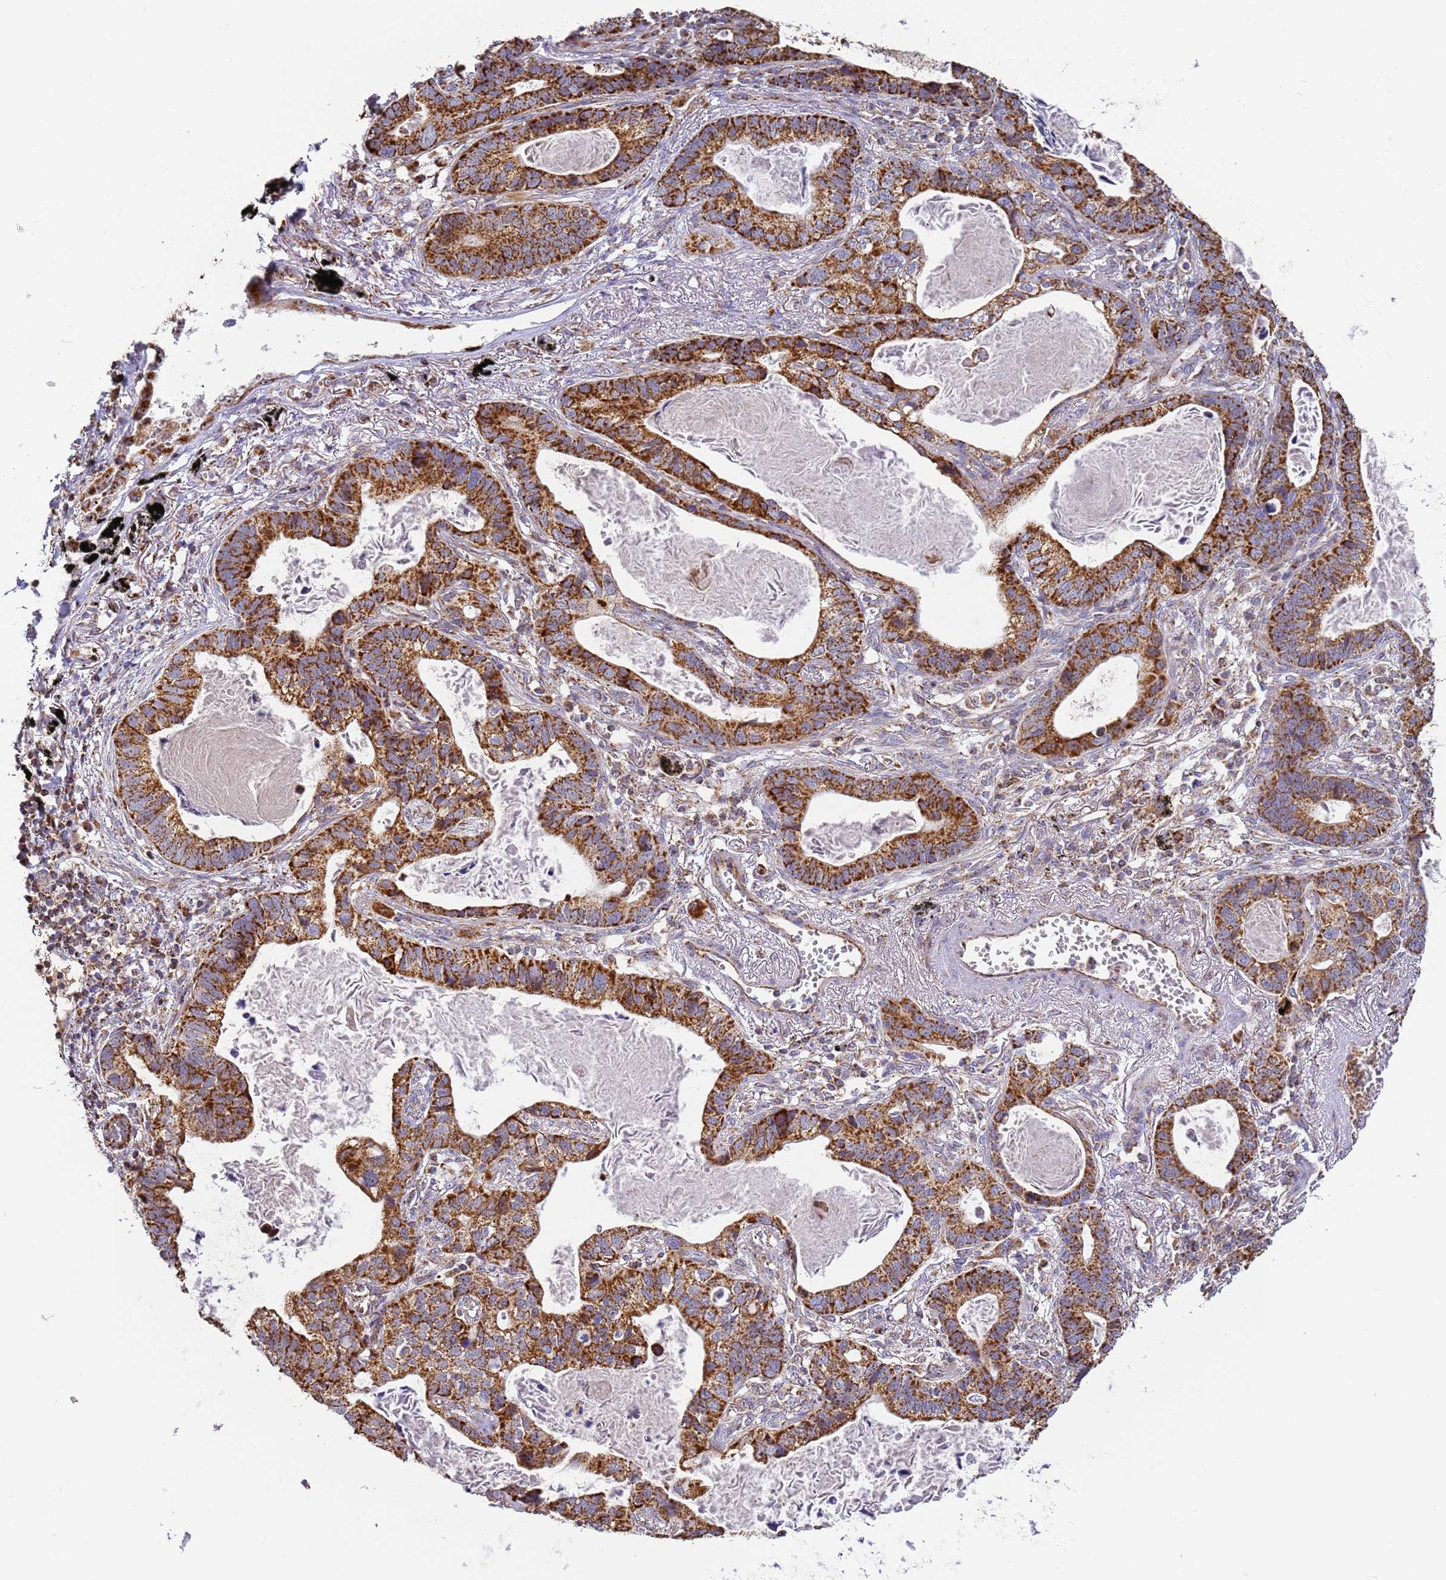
{"staining": {"intensity": "strong", "quantity": ">75%", "location": "cytoplasmic/membranous"}, "tissue": "lung cancer", "cell_type": "Tumor cells", "image_type": "cancer", "snomed": [{"axis": "morphology", "description": "Adenocarcinoma, NOS"}, {"axis": "topography", "description": "Lung"}], "caption": "Protein expression analysis of lung cancer (adenocarcinoma) demonstrates strong cytoplasmic/membranous positivity in about >75% of tumor cells. Immunohistochemistry stains the protein of interest in brown and the nuclei are stained blue.", "gene": "FRG2C", "patient": {"sex": "male", "age": 67}}